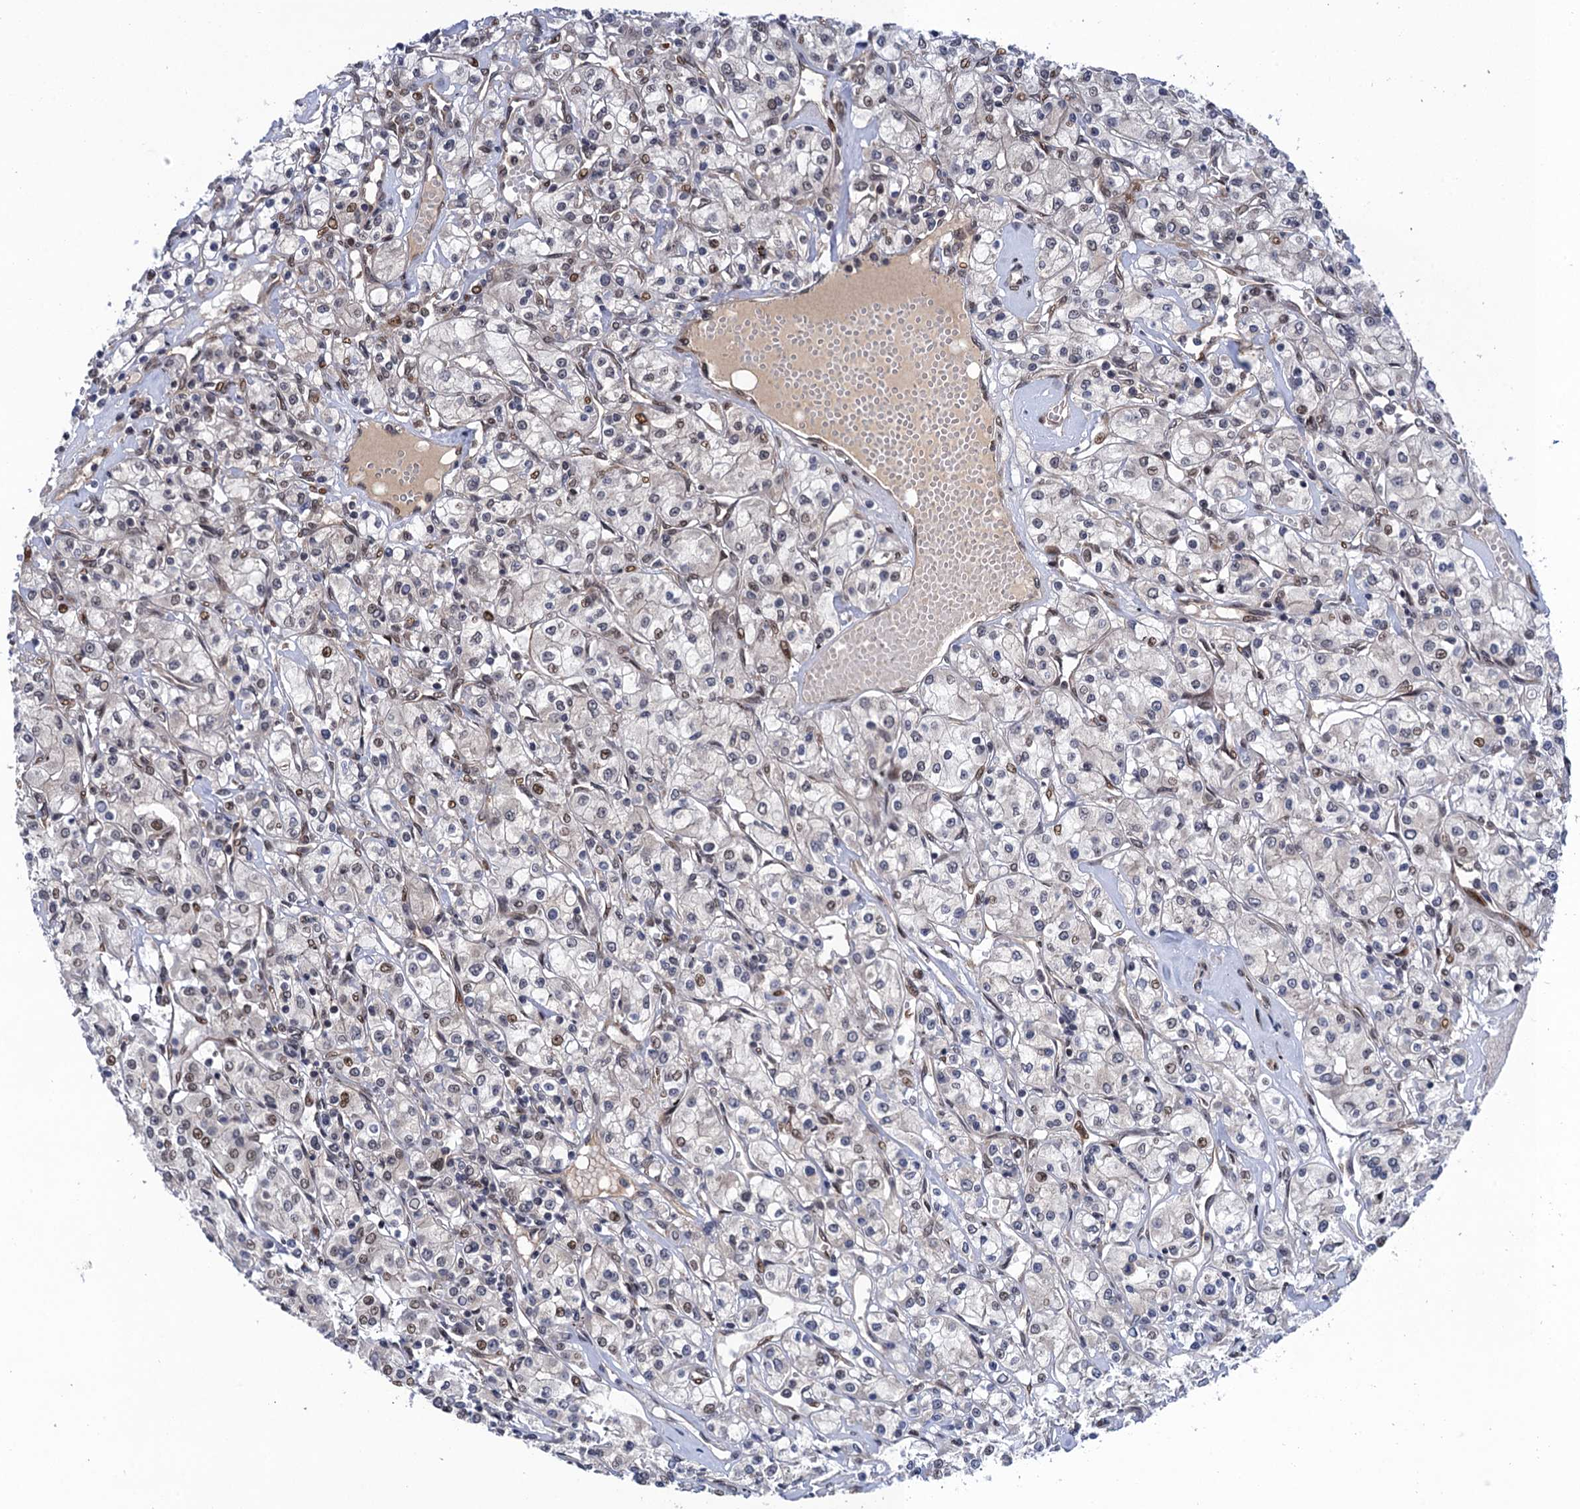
{"staining": {"intensity": "moderate", "quantity": "<25%", "location": "nuclear"}, "tissue": "renal cancer", "cell_type": "Tumor cells", "image_type": "cancer", "snomed": [{"axis": "morphology", "description": "Adenocarcinoma, NOS"}, {"axis": "topography", "description": "Kidney"}], "caption": "Immunohistochemical staining of renal cancer (adenocarcinoma) reveals low levels of moderate nuclear expression in about <25% of tumor cells.", "gene": "NEK8", "patient": {"sex": "female", "age": 59}}